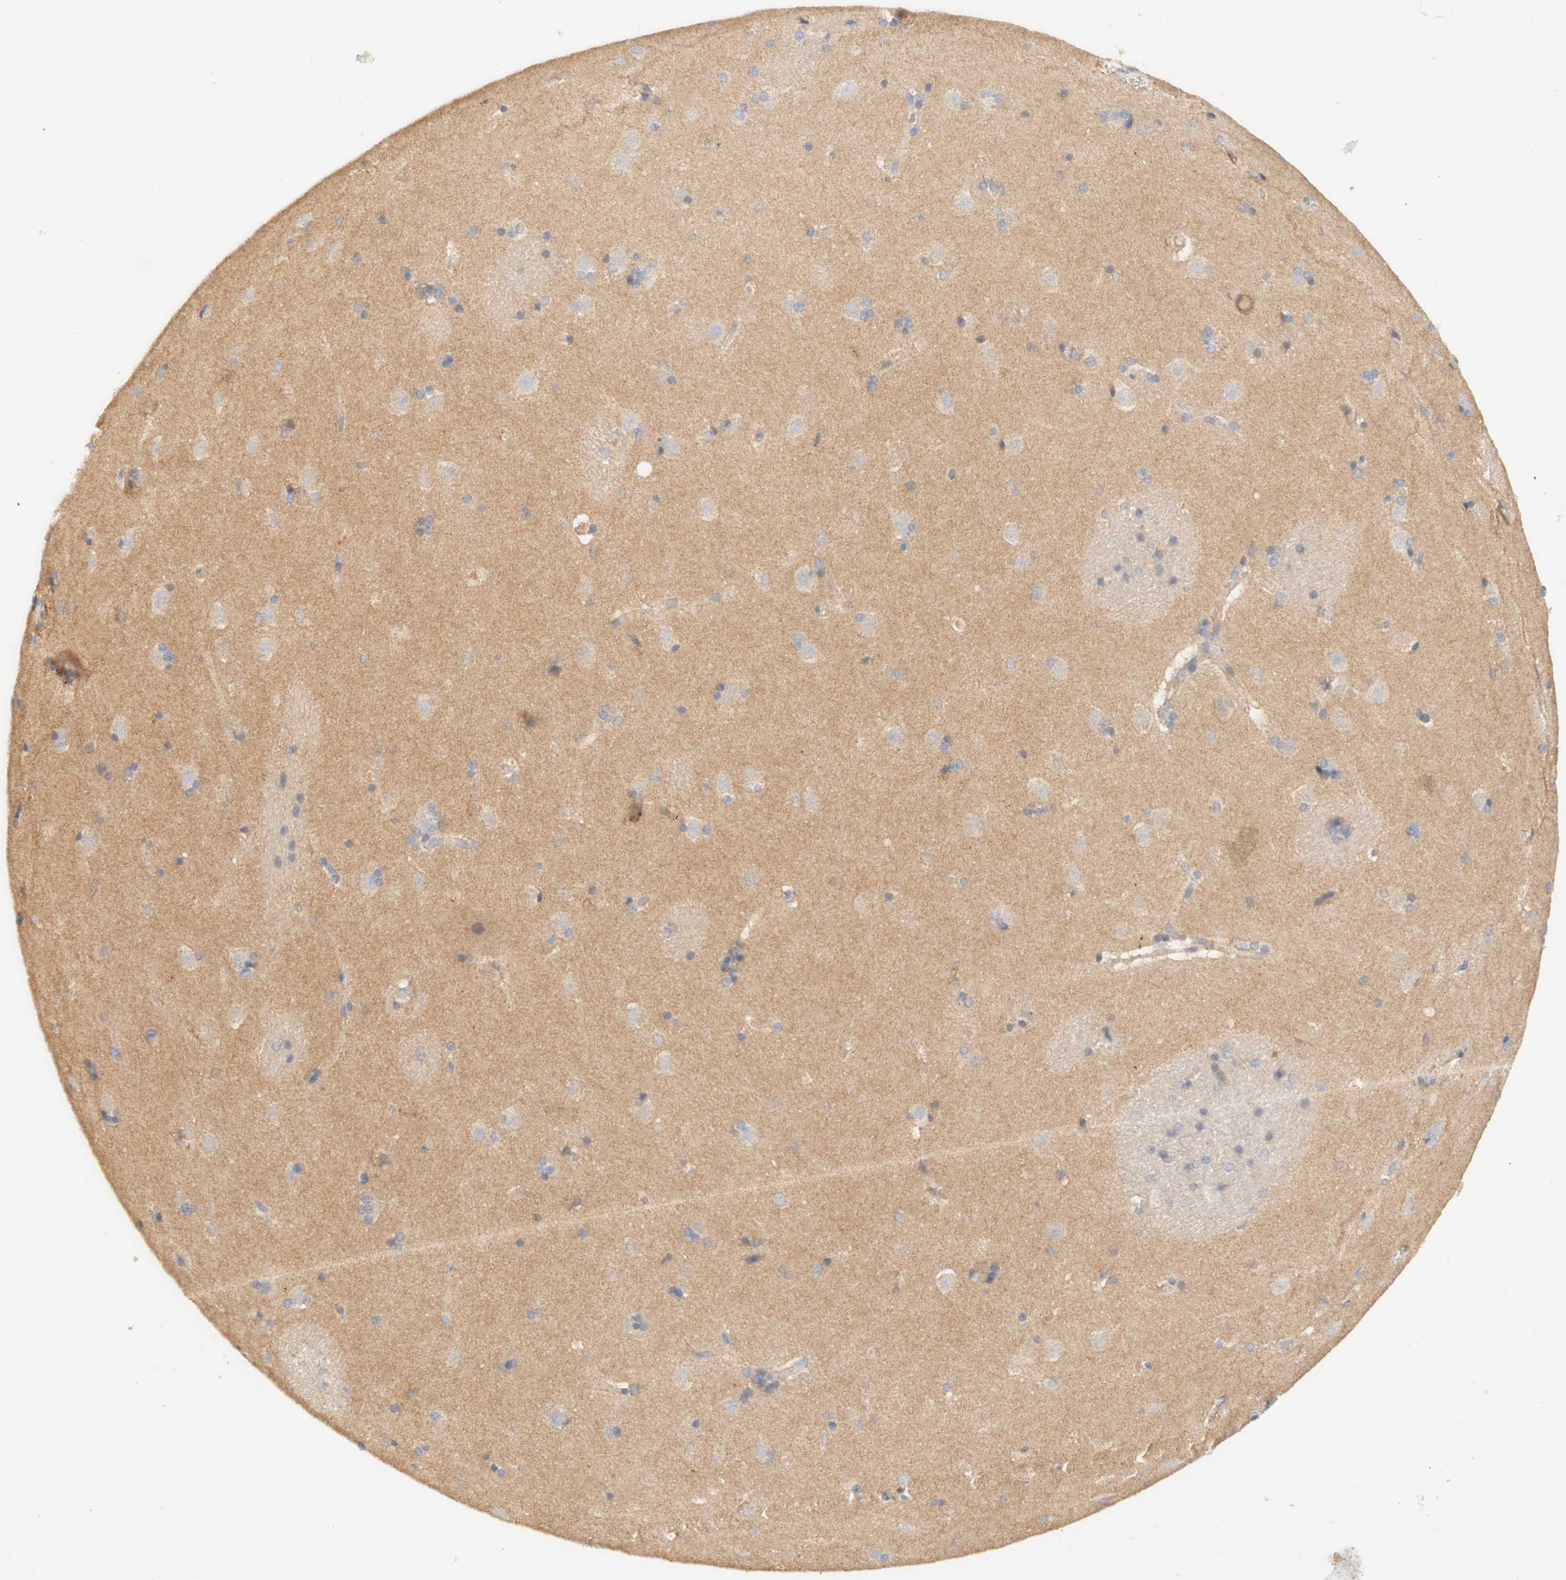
{"staining": {"intensity": "negative", "quantity": "none", "location": "none"}, "tissue": "caudate", "cell_type": "Glial cells", "image_type": "normal", "snomed": [{"axis": "morphology", "description": "Normal tissue, NOS"}, {"axis": "topography", "description": "Lateral ventricle wall"}], "caption": "DAB (3,3'-diaminobenzidine) immunohistochemical staining of normal human caudate reveals no significant positivity in glial cells. (Immunohistochemistry (ihc), brightfield microscopy, high magnification).", "gene": "PCDH7", "patient": {"sex": "female", "age": 19}}